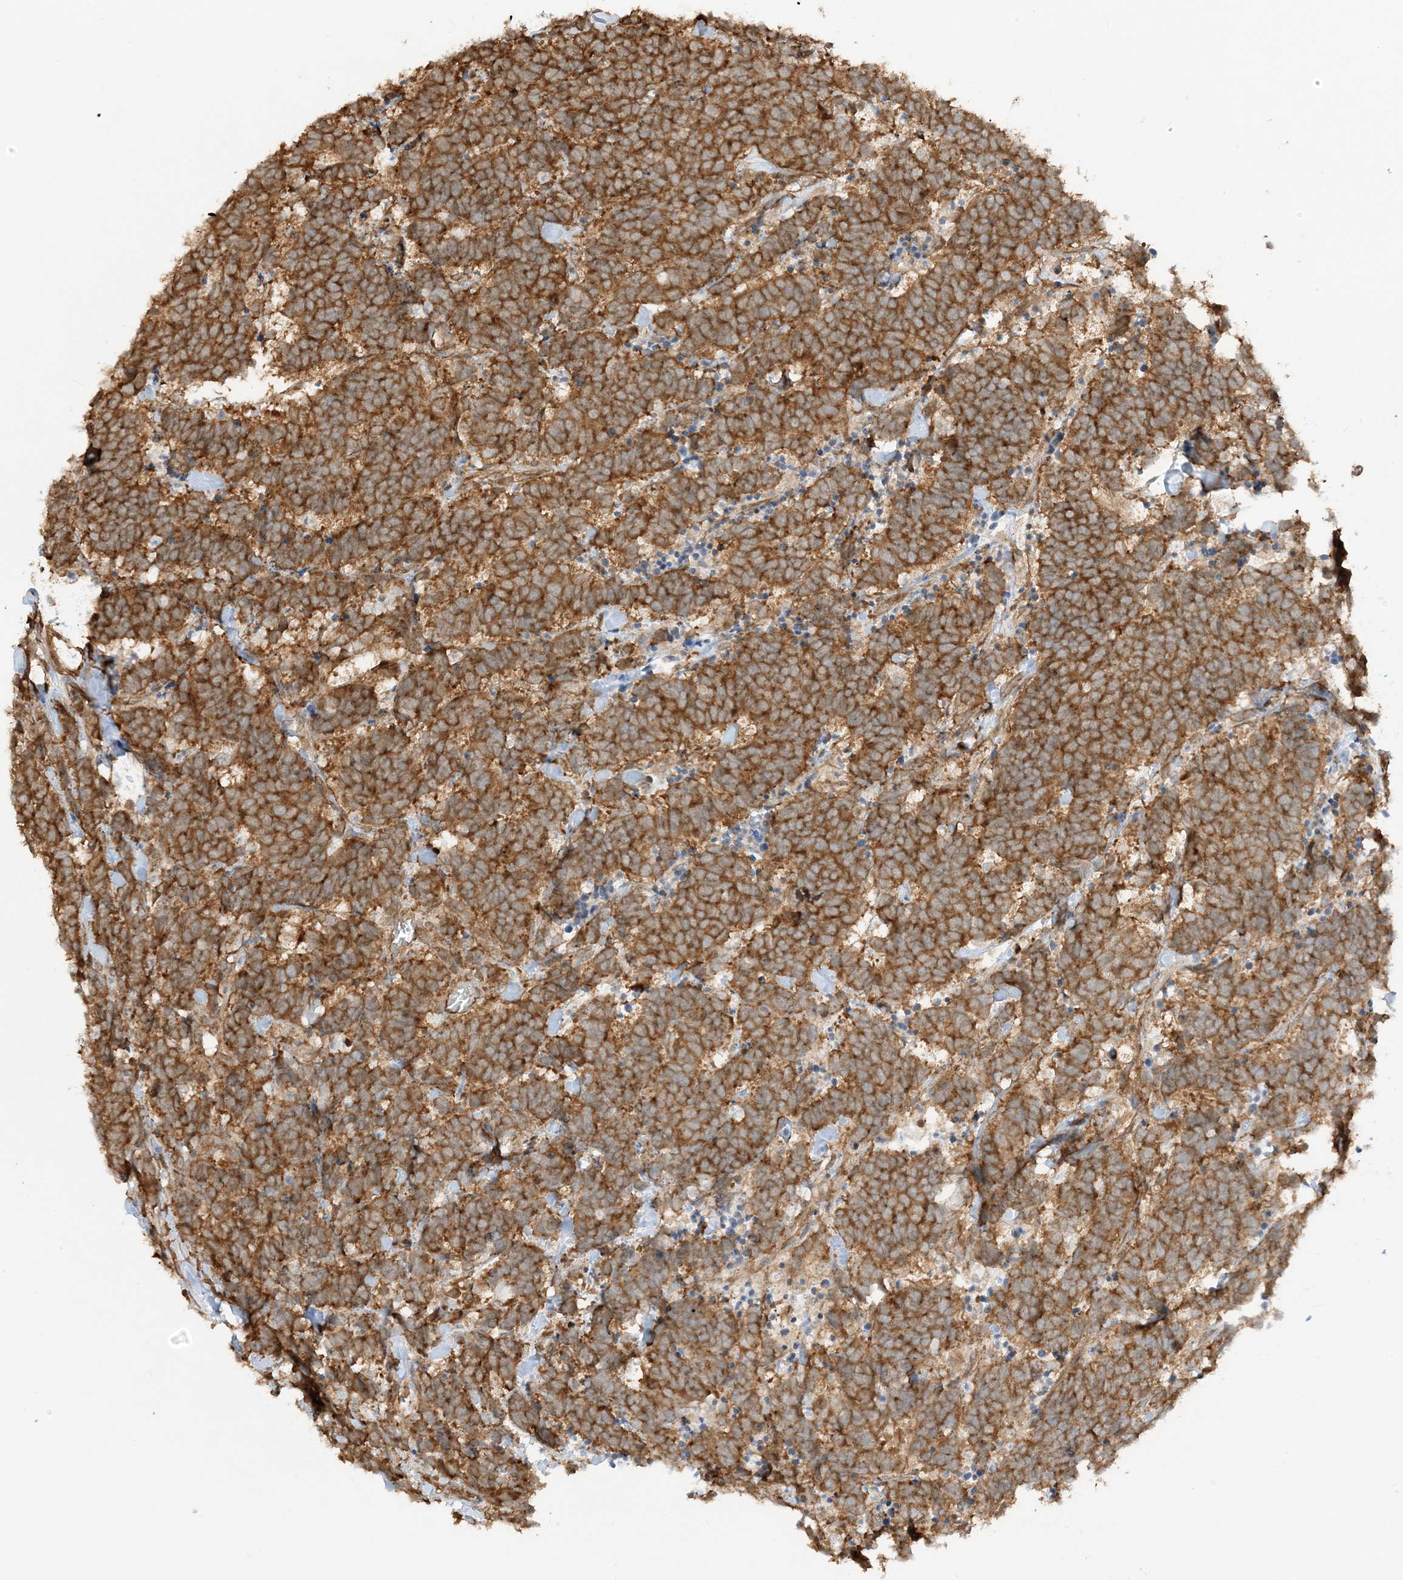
{"staining": {"intensity": "moderate", "quantity": ">75%", "location": "cytoplasmic/membranous"}, "tissue": "carcinoid", "cell_type": "Tumor cells", "image_type": "cancer", "snomed": [{"axis": "morphology", "description": "Carcinoma, NOS"}, {"axis": "morphology", "description": "Carcinoid, malignant, NOS"}, {"axis": "topography", "description": "Urinary bladder"}], "caption": "Brown immunohistochemical staining in carcinoid demonstrates moderate cytoplasmic/membranous staining in about >75% of tumor cells.", "gene": "UBAP2L", "patient": {"sex": "male", "age": 57}}